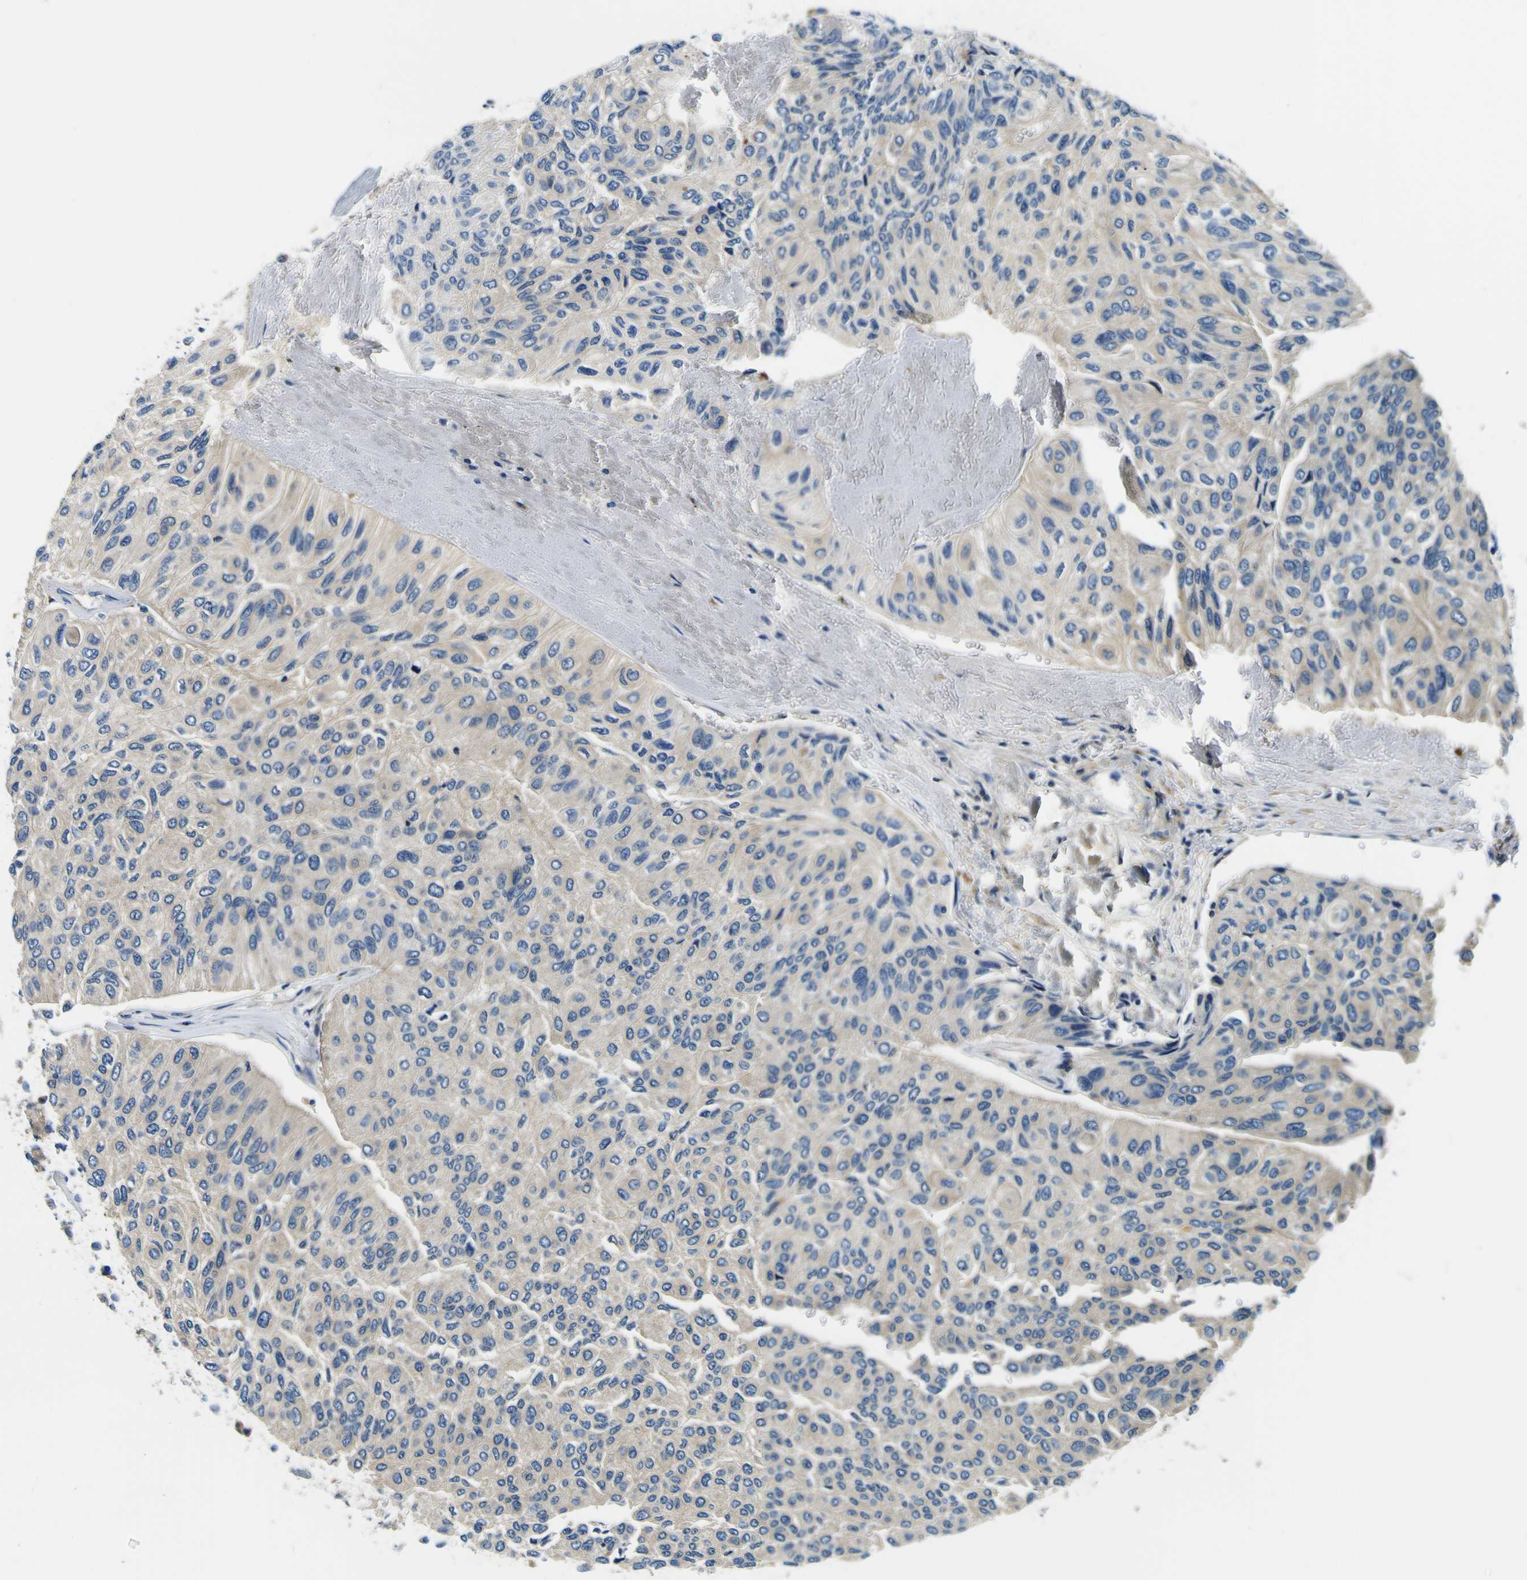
{"staining": {"intensity": "weak", "quantity": ">75%", "location": "cytoplasmic/membranous"}, "tissue": "urothelial cancer", "cell_type": "Tumor cells", "image_type": "cancer", "snomed": [{"axis": "morphology", "description": "Urothelial carcinoma, High grade"}, {"axis": "topography", "description": "Urinary bladder"}], "caption": "Protein staining reveals weak cytoplasmic/membranous staining in approximately >75% of tumor cells in urothelial cancer. Using DAB (3,3'-diaminobenzidine) (brown) and hematoxylin (blue) stains, captured at high magnification using brightfield microscopy.", "gene": "CLSTN1", "patient": {"sex": "male", "age": 66}}